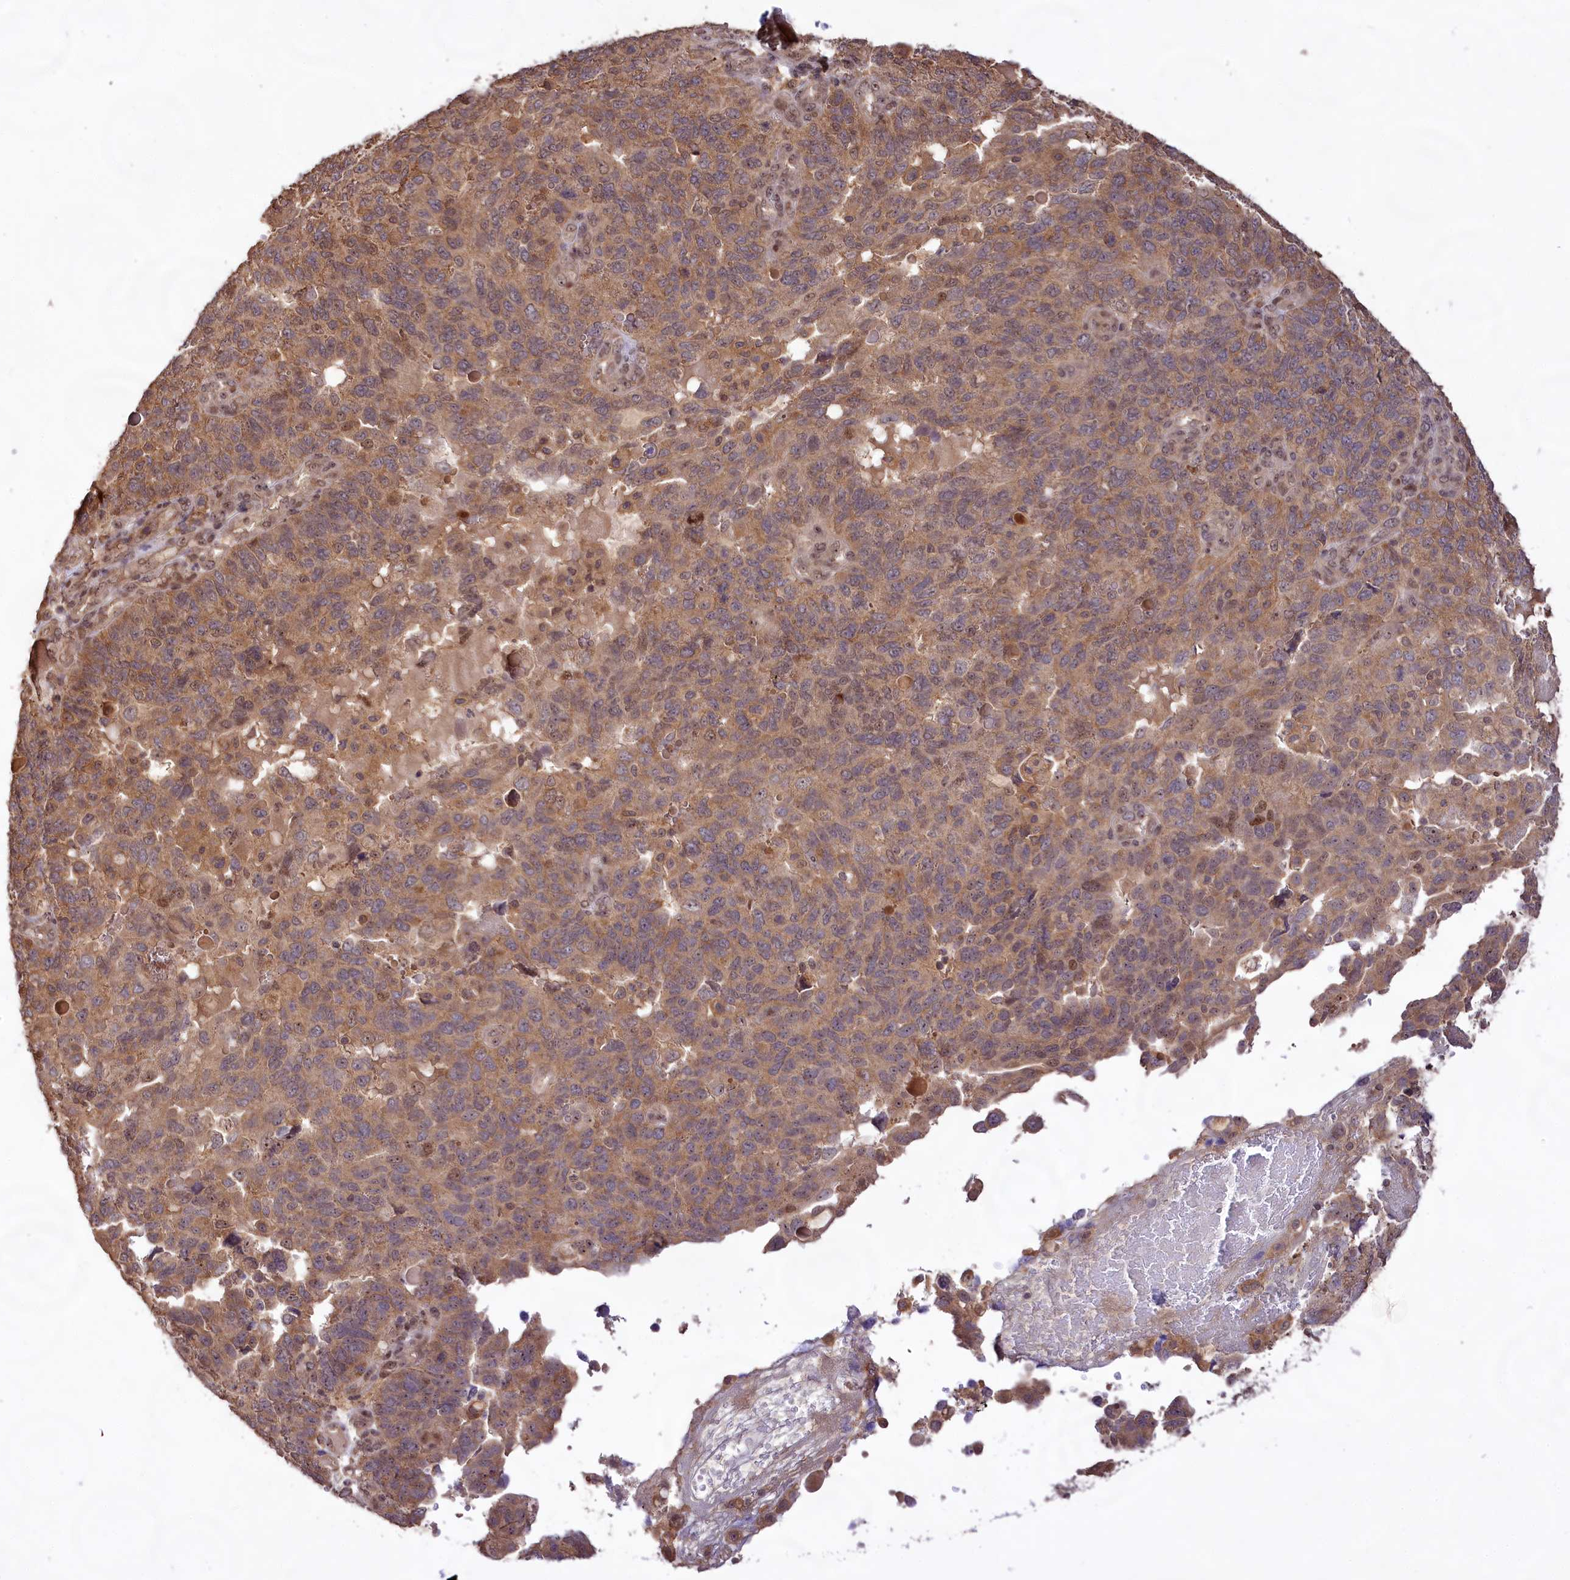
{"staining": {"intensity": "moderate", "quantity": ">75%", "location": "cytoplasmic/membranous"}, "tissue": "endometrial cancer", "cell_type": "Tumor cells", "image_type": "cancer", "snomed": [{"axis": "morphology", "description": "Adenocarcinoma, NOS"}, {"axis": "topography", "description": "Endometrium"}], "caption": "Immunohistochemistry (IHC) micrograph of neoplastic tissue: human endometrial cancer (adenocarcinoma) stained using immunohistochemistry (IHC) displays medium levels of moderate protein expression localized specifically in the cytoplasmic/membranous of tumor cells, appearing as a cytoplasmic/membranous brown color.", "gene": "RRP8", "patient": {"sex": "female", "age": 66}}